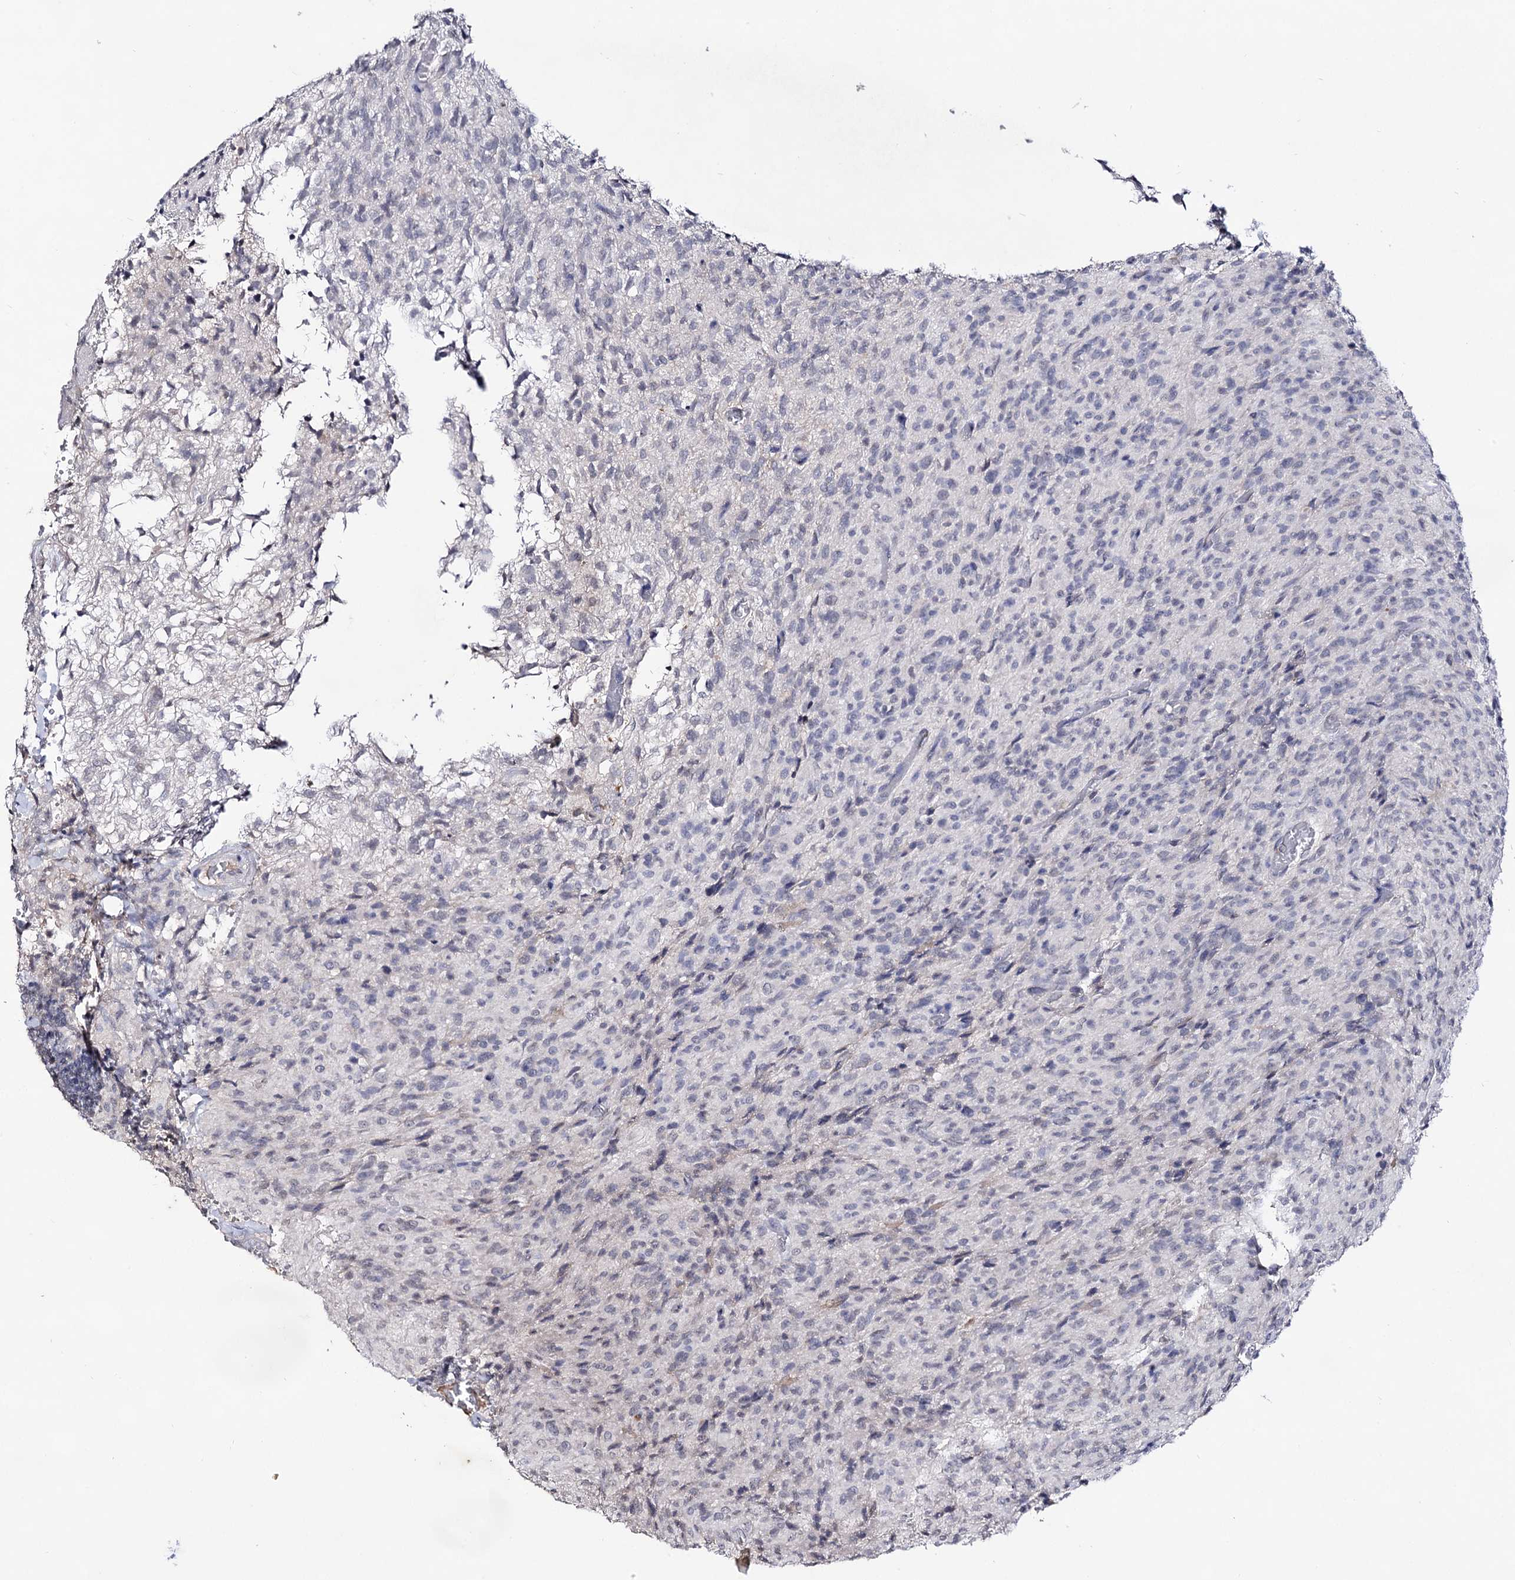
{"staining": {"intensity": "negative", "quantity": "none", "location": "none"}, "tissue": "glioma", "cell_type": "Tumor cells", "image_type": "cancer", "snomed": [{"axis": "morphology", "description": "Glioma, malignant, High grade"}, {"axis": "topography", "description": "Brain"}], "caption": "Micrograph shows no significant protein staining in tumor cells of glioma.", "gene": "PLIN1", "patient": {"sex": "female", "age": 57}}